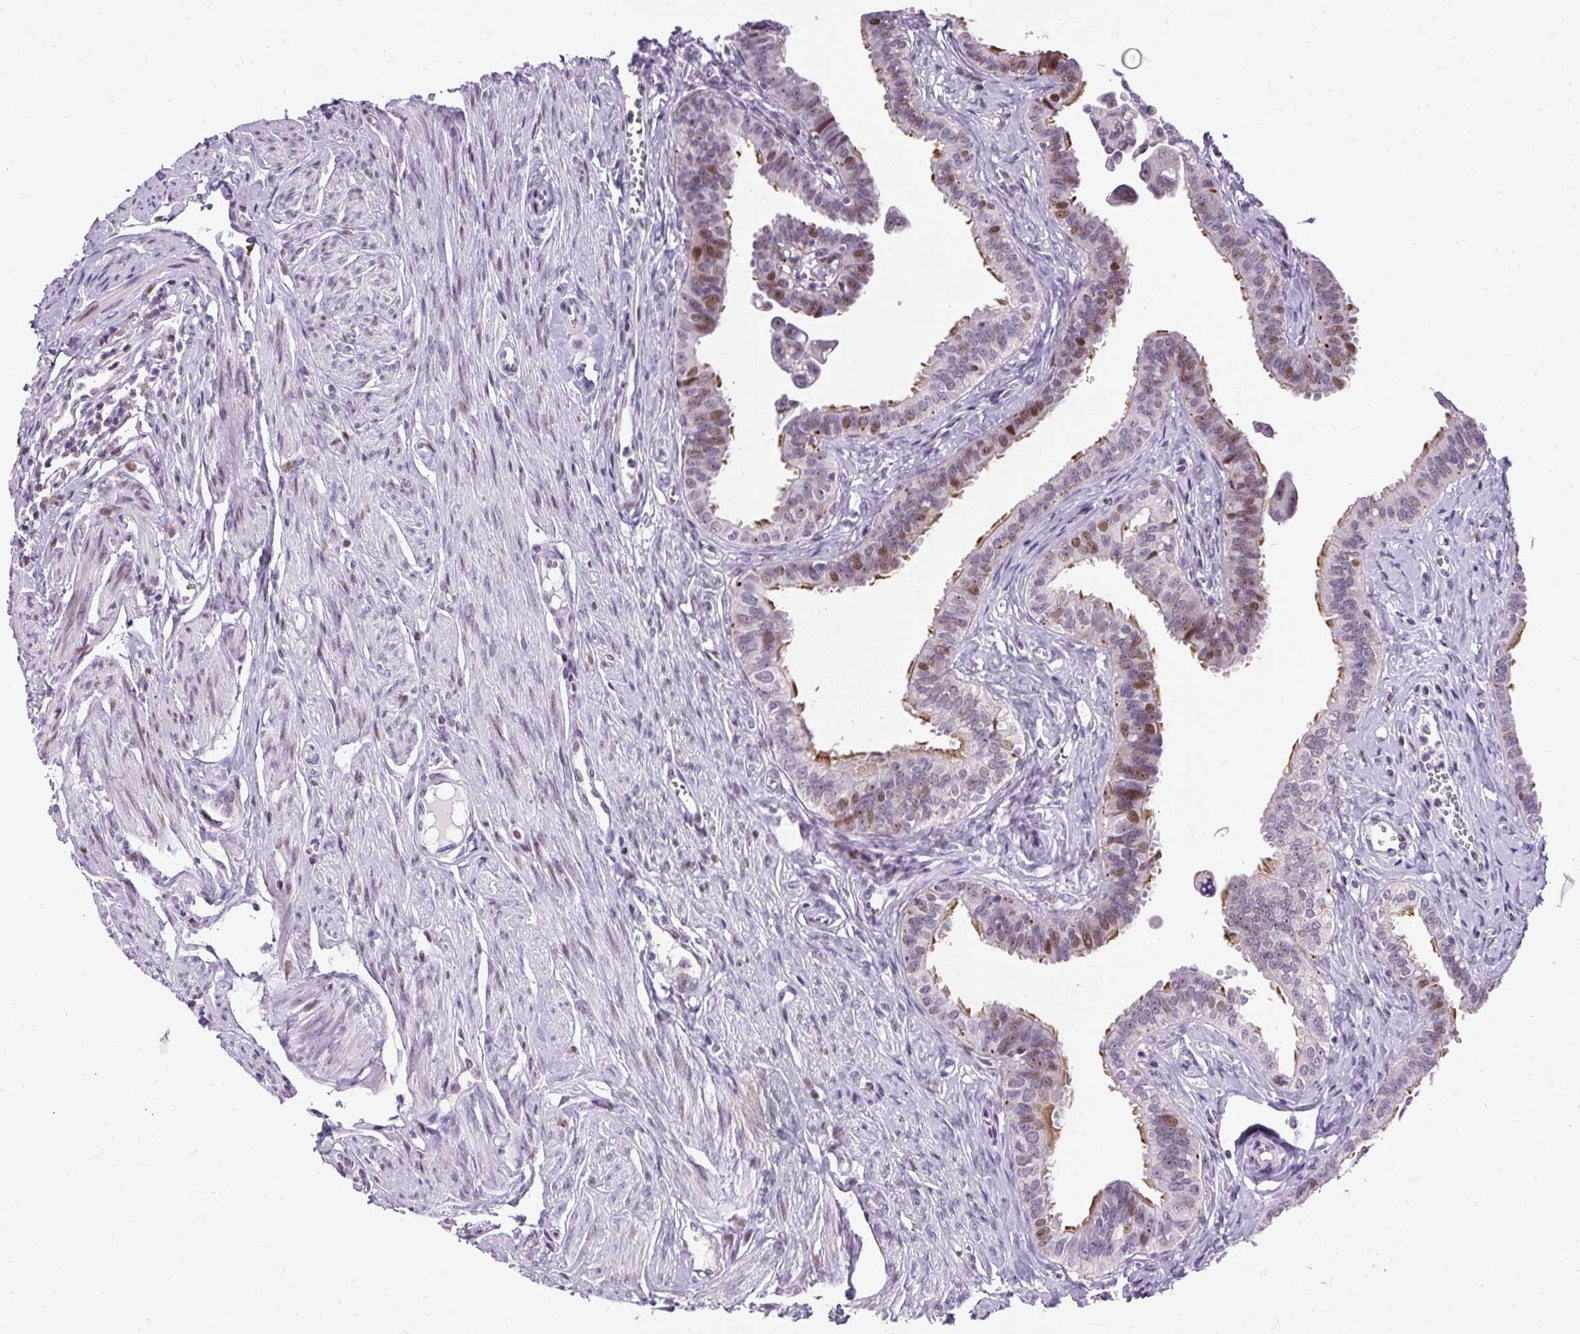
{"staining": {"intensity": "moderate", "quantity": "25%-75%", "location": "nuclear"}, "tissue": "fallopian tube", "cell_type": "Glandular cells", "image_type": "normal", "snomed": [{"axis": "morphology", "description": "Normal tissue, NOS"}, {"axis": "morphology", "description": "Carcinoma, NOS"}, {"axis": "topography", "description": "Fallopian tube"}, {"axis": "topography", "description": "Ovary"}], "caption": "IHC histopathology image of normal fallopian tube: fallopian tube stained using immunohistochemistry displays medium levels of moderate protein expression localized specifically in the nuclear of glandular cells, appearing as a nuclear brown color.", "gene": "ARHGEF18", "patient": {"sex": "female", "age": 59}}